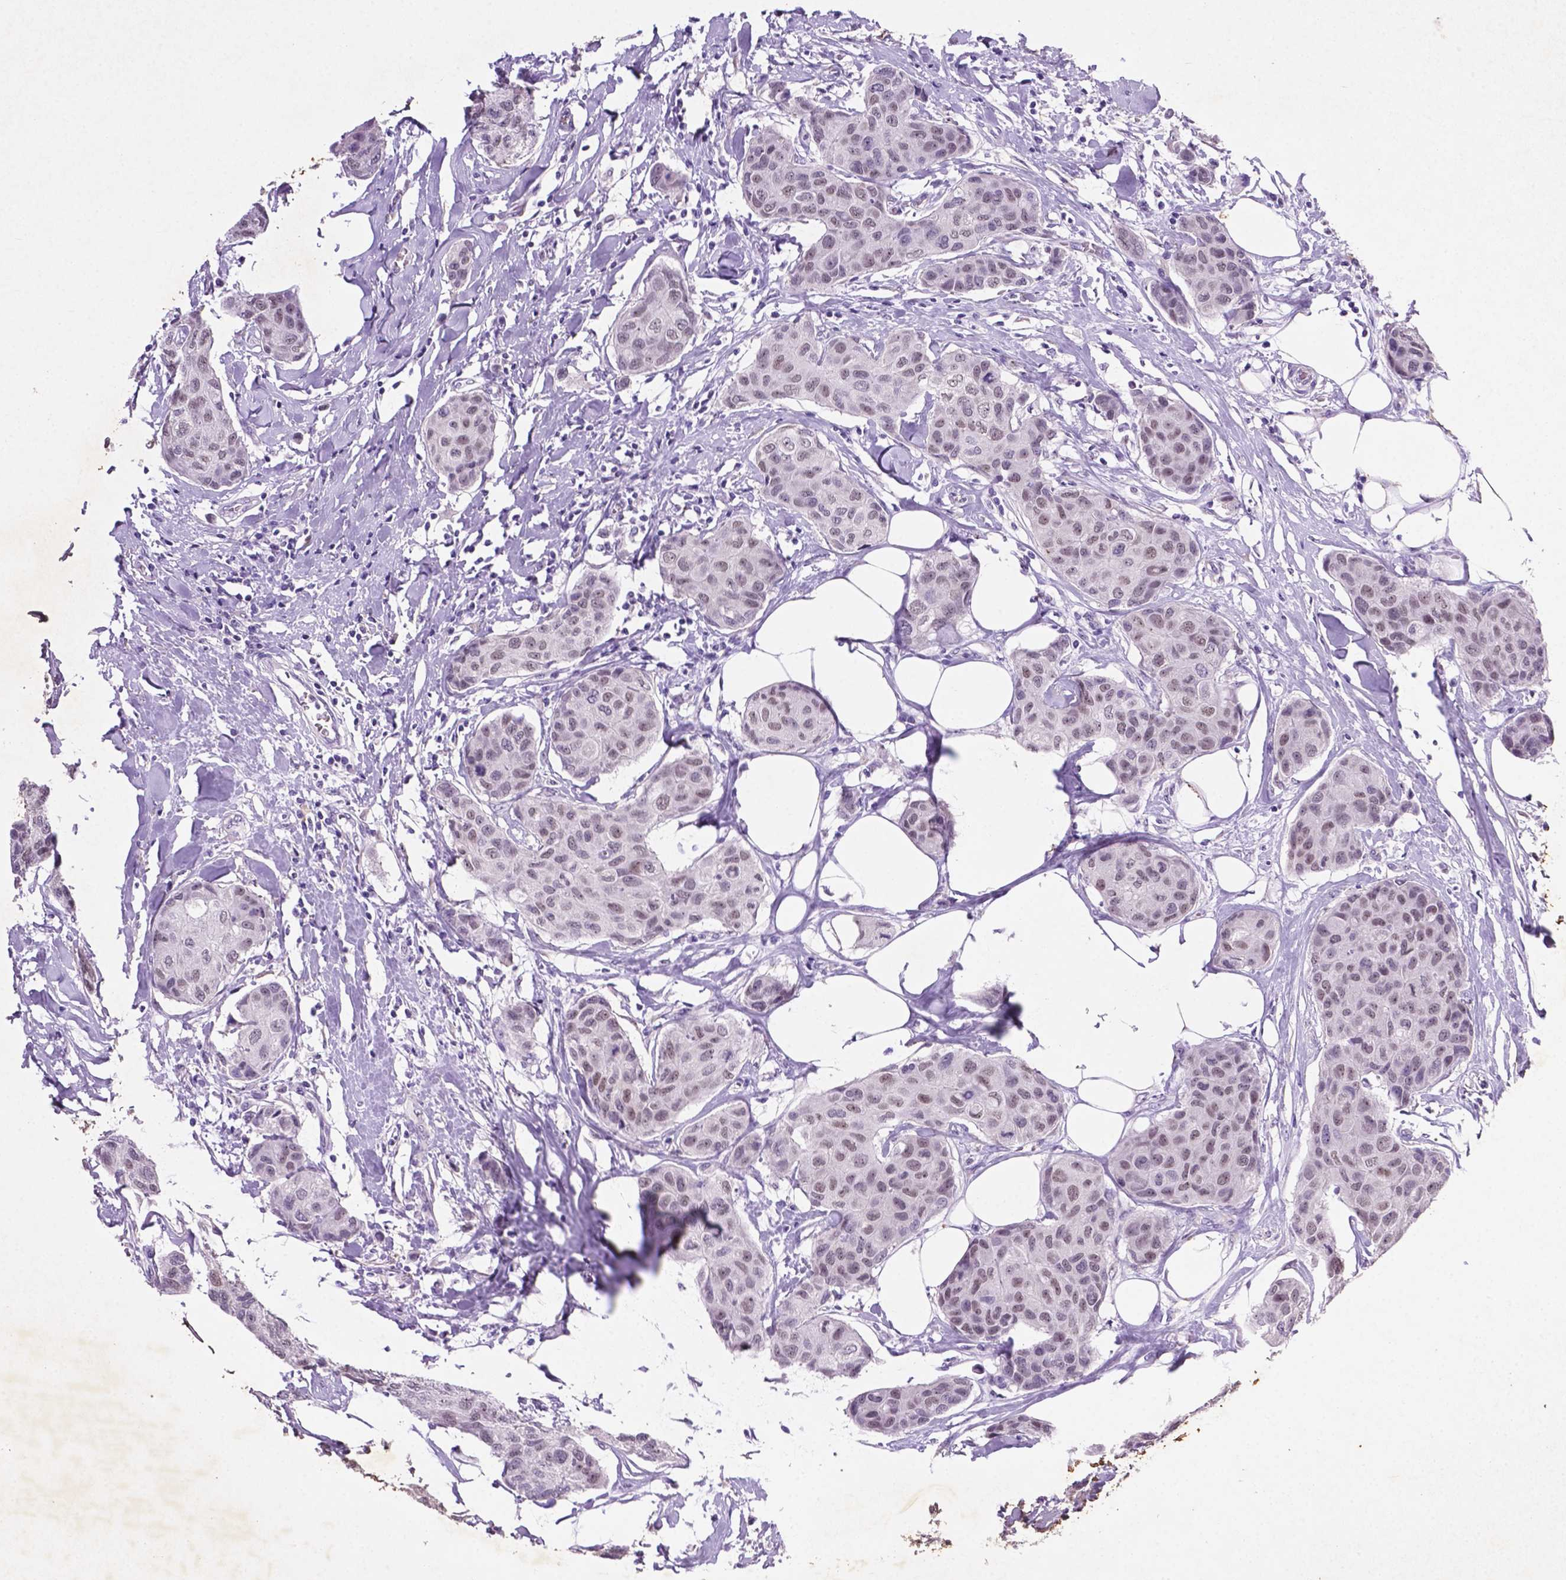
{"staining": {"intensity": "weak", "quantity": "25%-75%", "location": "nuclear"}, "tissue": "breast cancer", "cell_type": "Tumor cells", "image_type": "cancer", "snomed": [{"axis": "morphology", "description": "Duct carcinoma"}, {"axis": "topography", "description": "Breast"}], "caption": "A brown stain labels weak nuclear expression of a protein in human breast cancer (invasive ductal carcinoma) tumor cells.", "gene": "C18orf21", "patient": {"sex": "female", "age": 80}}